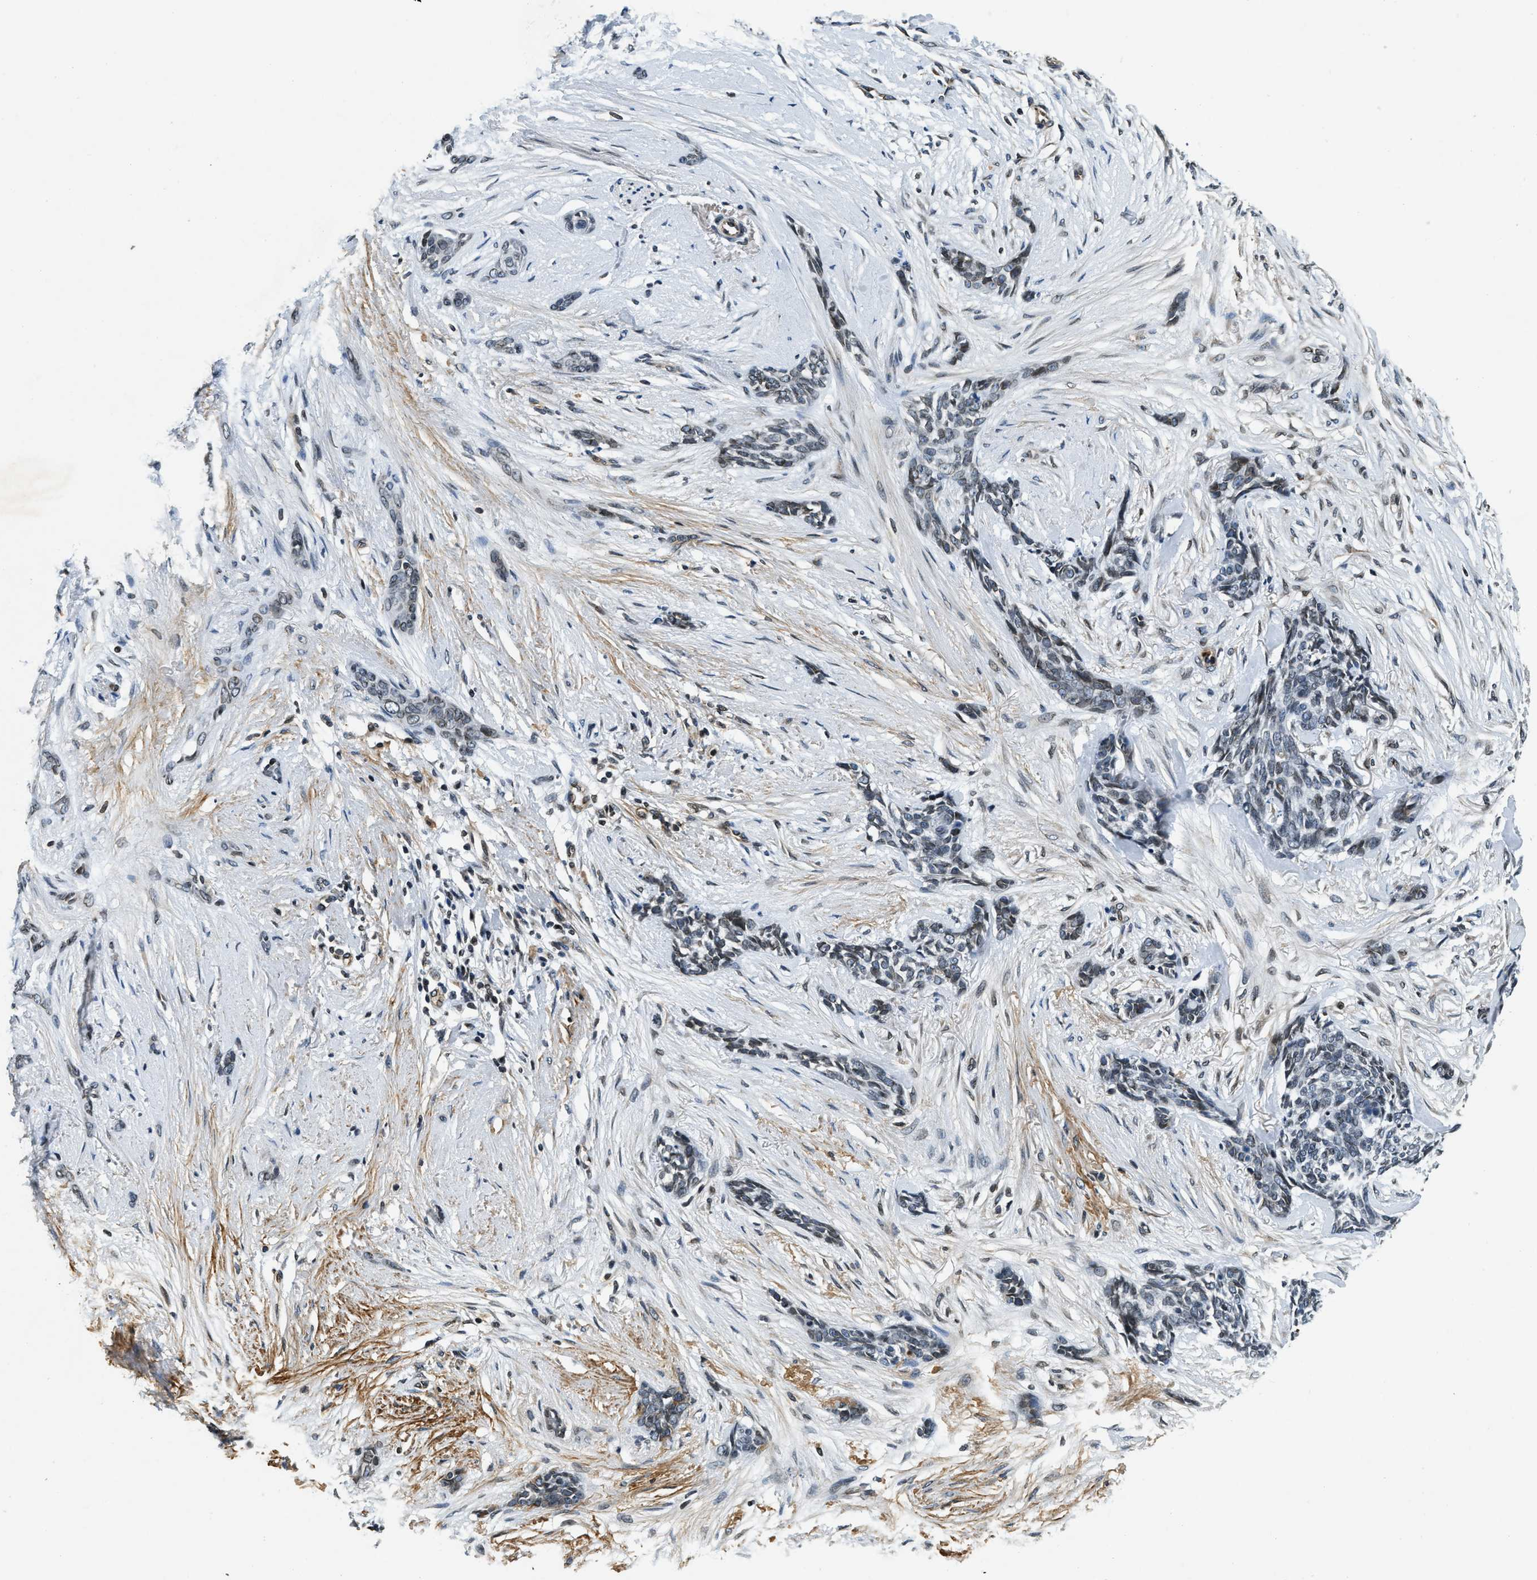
{"staining": {"intensity": "weak", "quantity": ">75%", "location": "nuclear"}, "tissue": "skin cancer", "cell_type": "Tumor cells", "image_type": "cancer", "snomed": [{"axis": "morphology", "description": "Basal cell carcinoma"}, {"axis": "morphology", "description": "Adnexal tumor, benign"}, {"axis": "topography", "description": "Skin"}], "caption": "Protein expression by immunohistochemistry shows weak nuclear expression in about >75% of tumor cells in basal cell carcinoma (skin). (Stains: DAB in brown, nuclei in blue, Microscopy: brightfield microscopy at high magnification).", "gene": "ZC3HC1", "patient": {"sex": "female", "age": 42}}